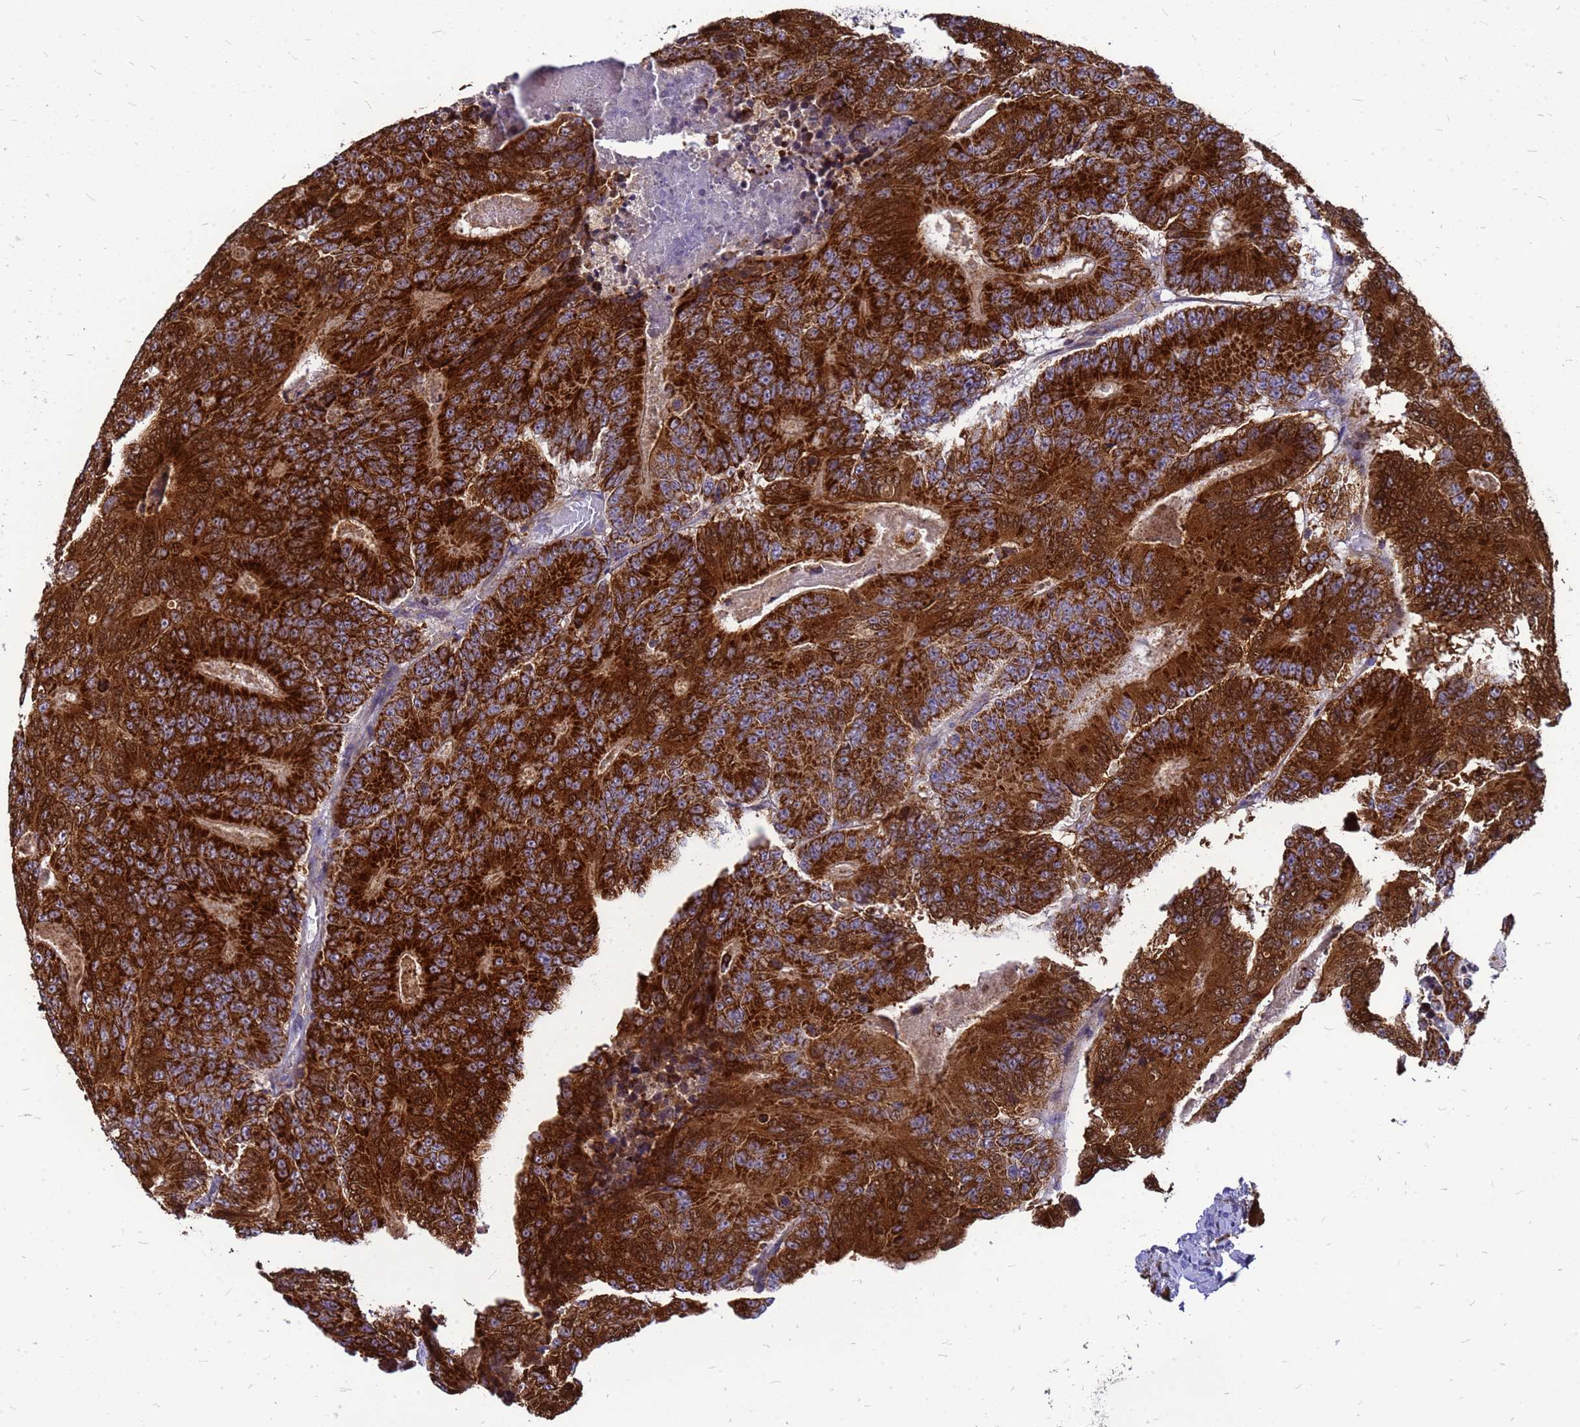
{"staining": {"intensity": "strong", "quantity": ">75%", "location": "cytoplasmic/membranous"}, "tissue": "colorectal cancer", "cell_type": "Tumor cells", "image_type": "cancer", "snomed": [{"axis": "morphology", "description": "Adenocarcinoma, NOS"}, {"axis": "topography", "description": "Colon"}], "caption": "A histopathology image of colorectal cancer (adenocarcinoma) stained for a protein displays strong cytoplasmic/membranous brown staining in tumor cells.", "gene": "CMC4", "patient": {"sex": "male", "age": 83}}